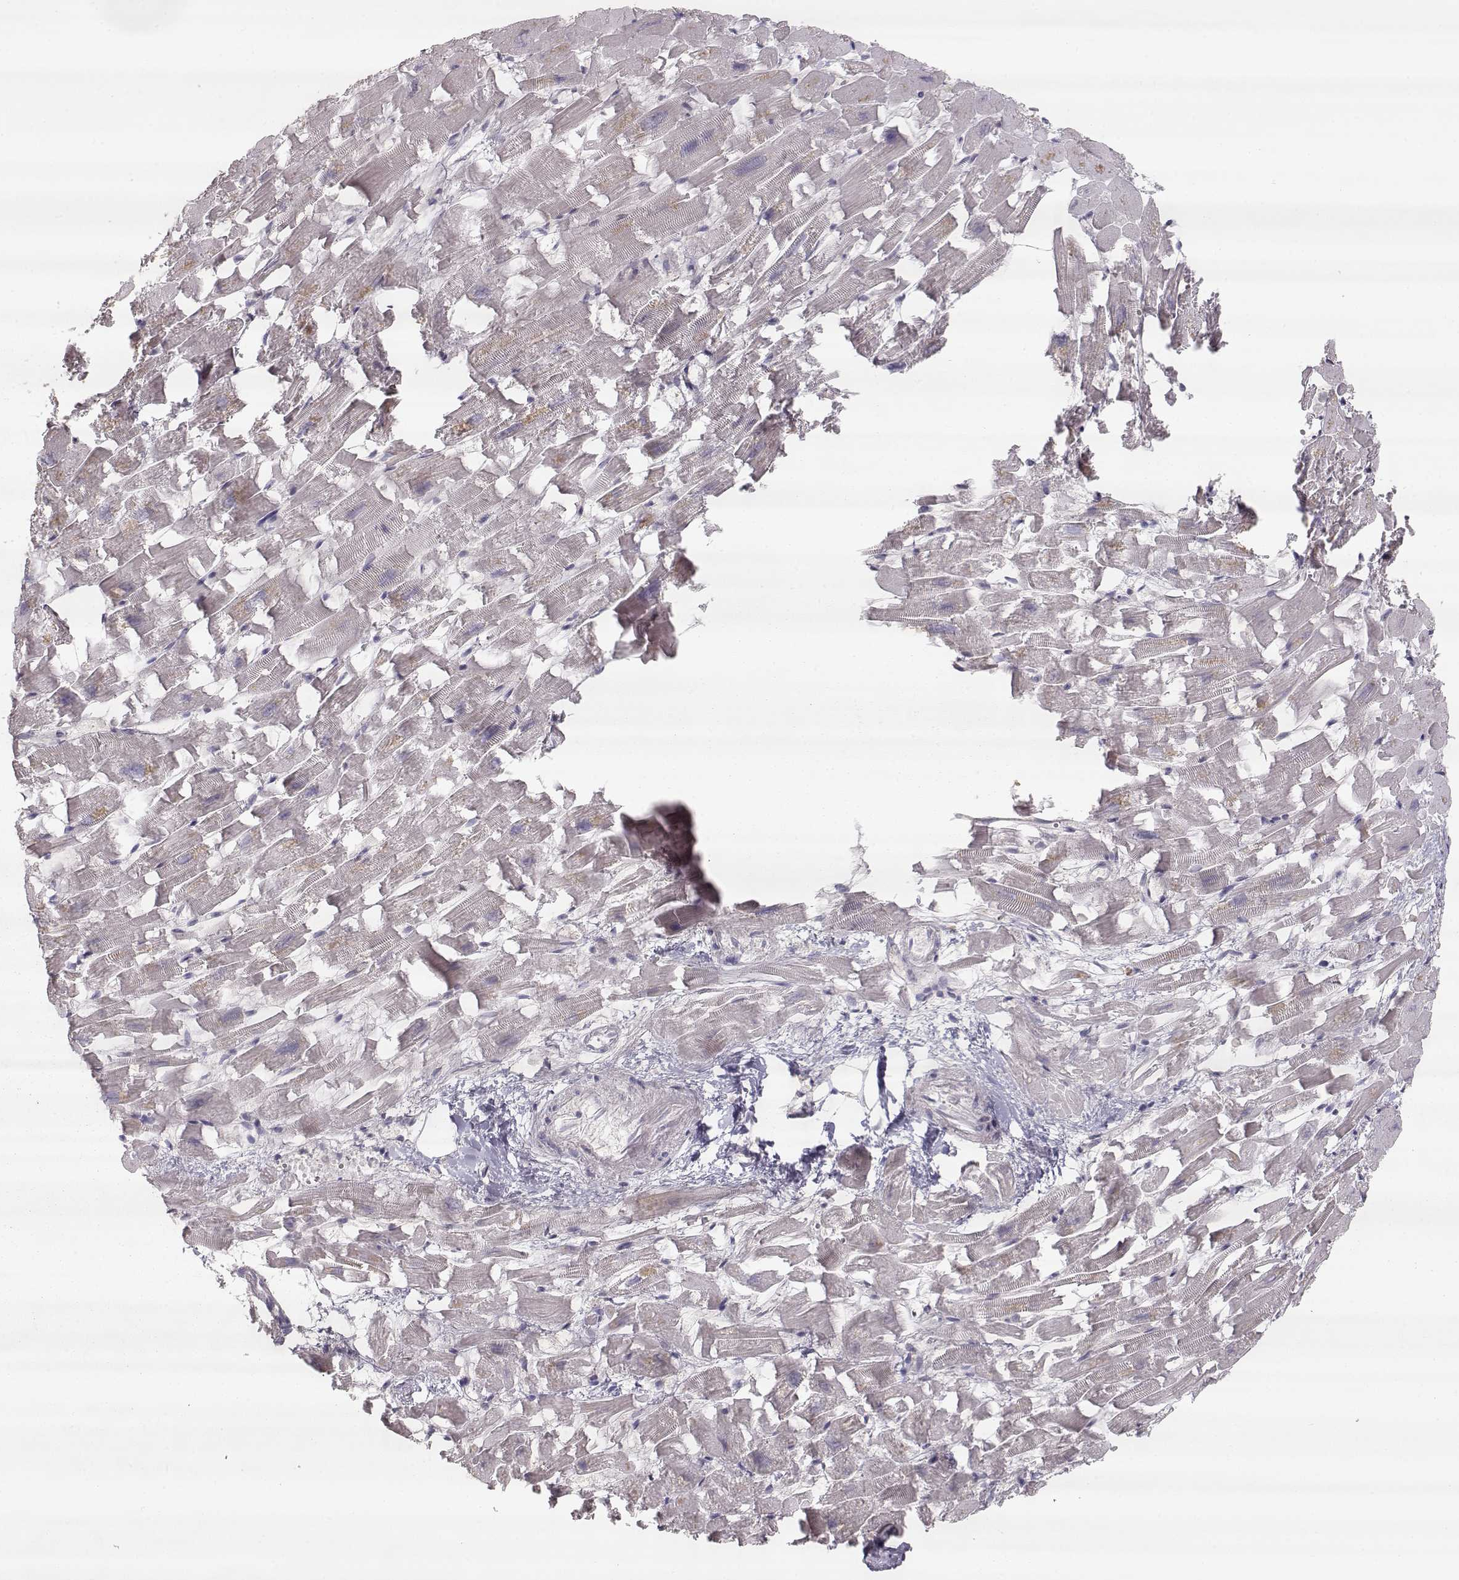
{"staining": {"intensity": "negative", "quantity": "none", "location": "none"}, "tissue": "heart muscle", "cell_type": "Cardiomyocytes", "image_type": "normal", "snomed": [{"axis": "morphology", "description": "Normal tissue, NOS"}, {"axis": "topography", "description": "Heart"}], "caption": "High magnification brightfield microscopy of benign heart muscle stained with DAB (brown) and counterstained with hematoxylin (blue): cardiomyocytes show no significant positivity. (DAB (3,3'-diaminobenzidine) immunohistochemistry (IHC) visualized using brightfield microscopy, high magnification).", "gene": "PNMT", "patient": {"sex": "female", "age": 64}}